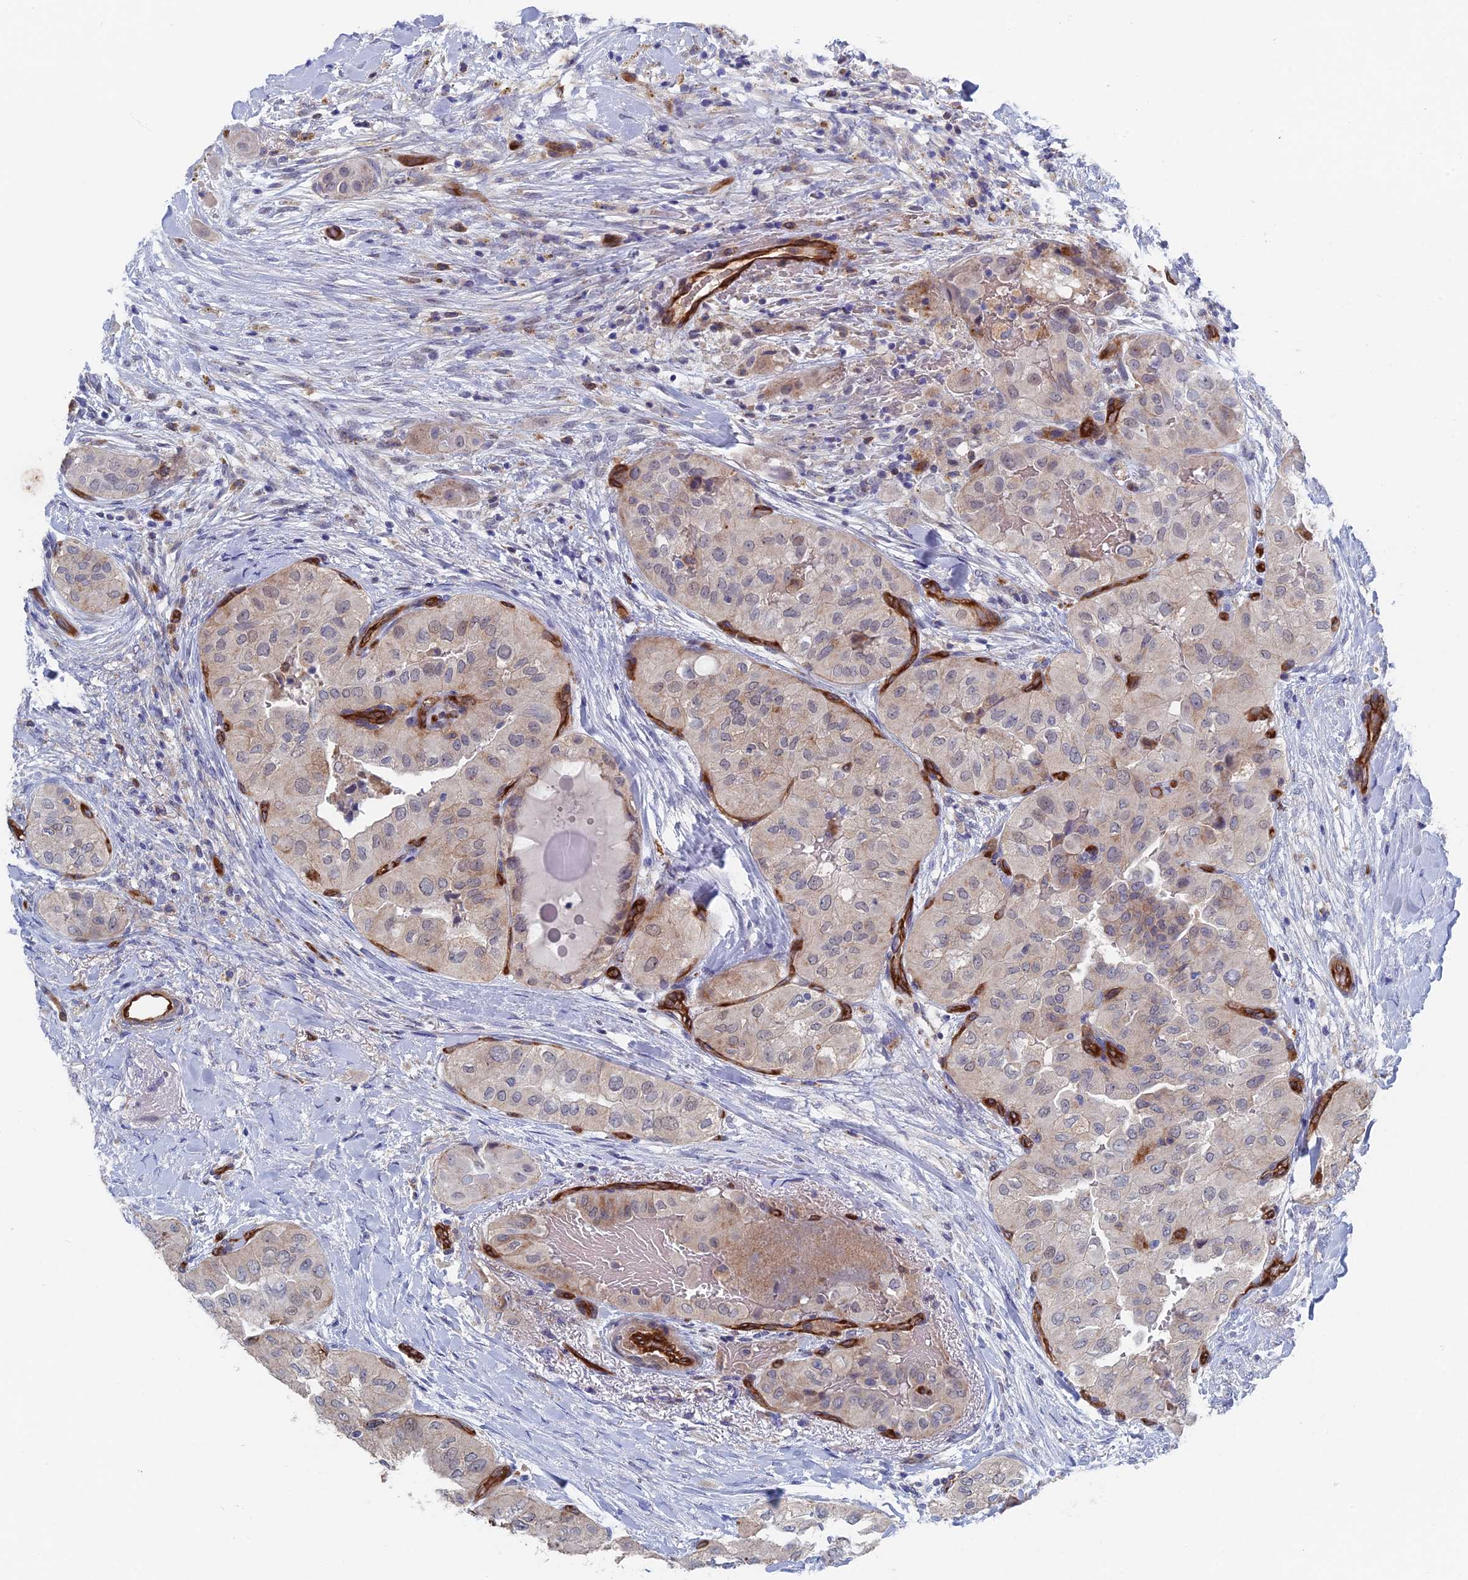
{"staining": {"intensity": "weak", "quantity": "<25%", "location": "cytoplasmic/membranous"}, "tissue": "head and neck cancer", "cell_type": "Tumor cells", "image_type": "cancer", "snomed": [{"axis": "morphology", "description": "Adenocarcinoma, NOS"}, {"axis": "topography", "description": "Head-Neck"}], "caption": "Head and neck adenocarcinoma was stained to show a protein in brown. There is no significant expression in tumor cells. The staining is performed using DAB (3,3'-diaminobenzidine) brown chromogen with nuclei counter-stained in using hematoxylin.", "gene": "ARAP3", "patient": {"sex": "male", "age": 66}}